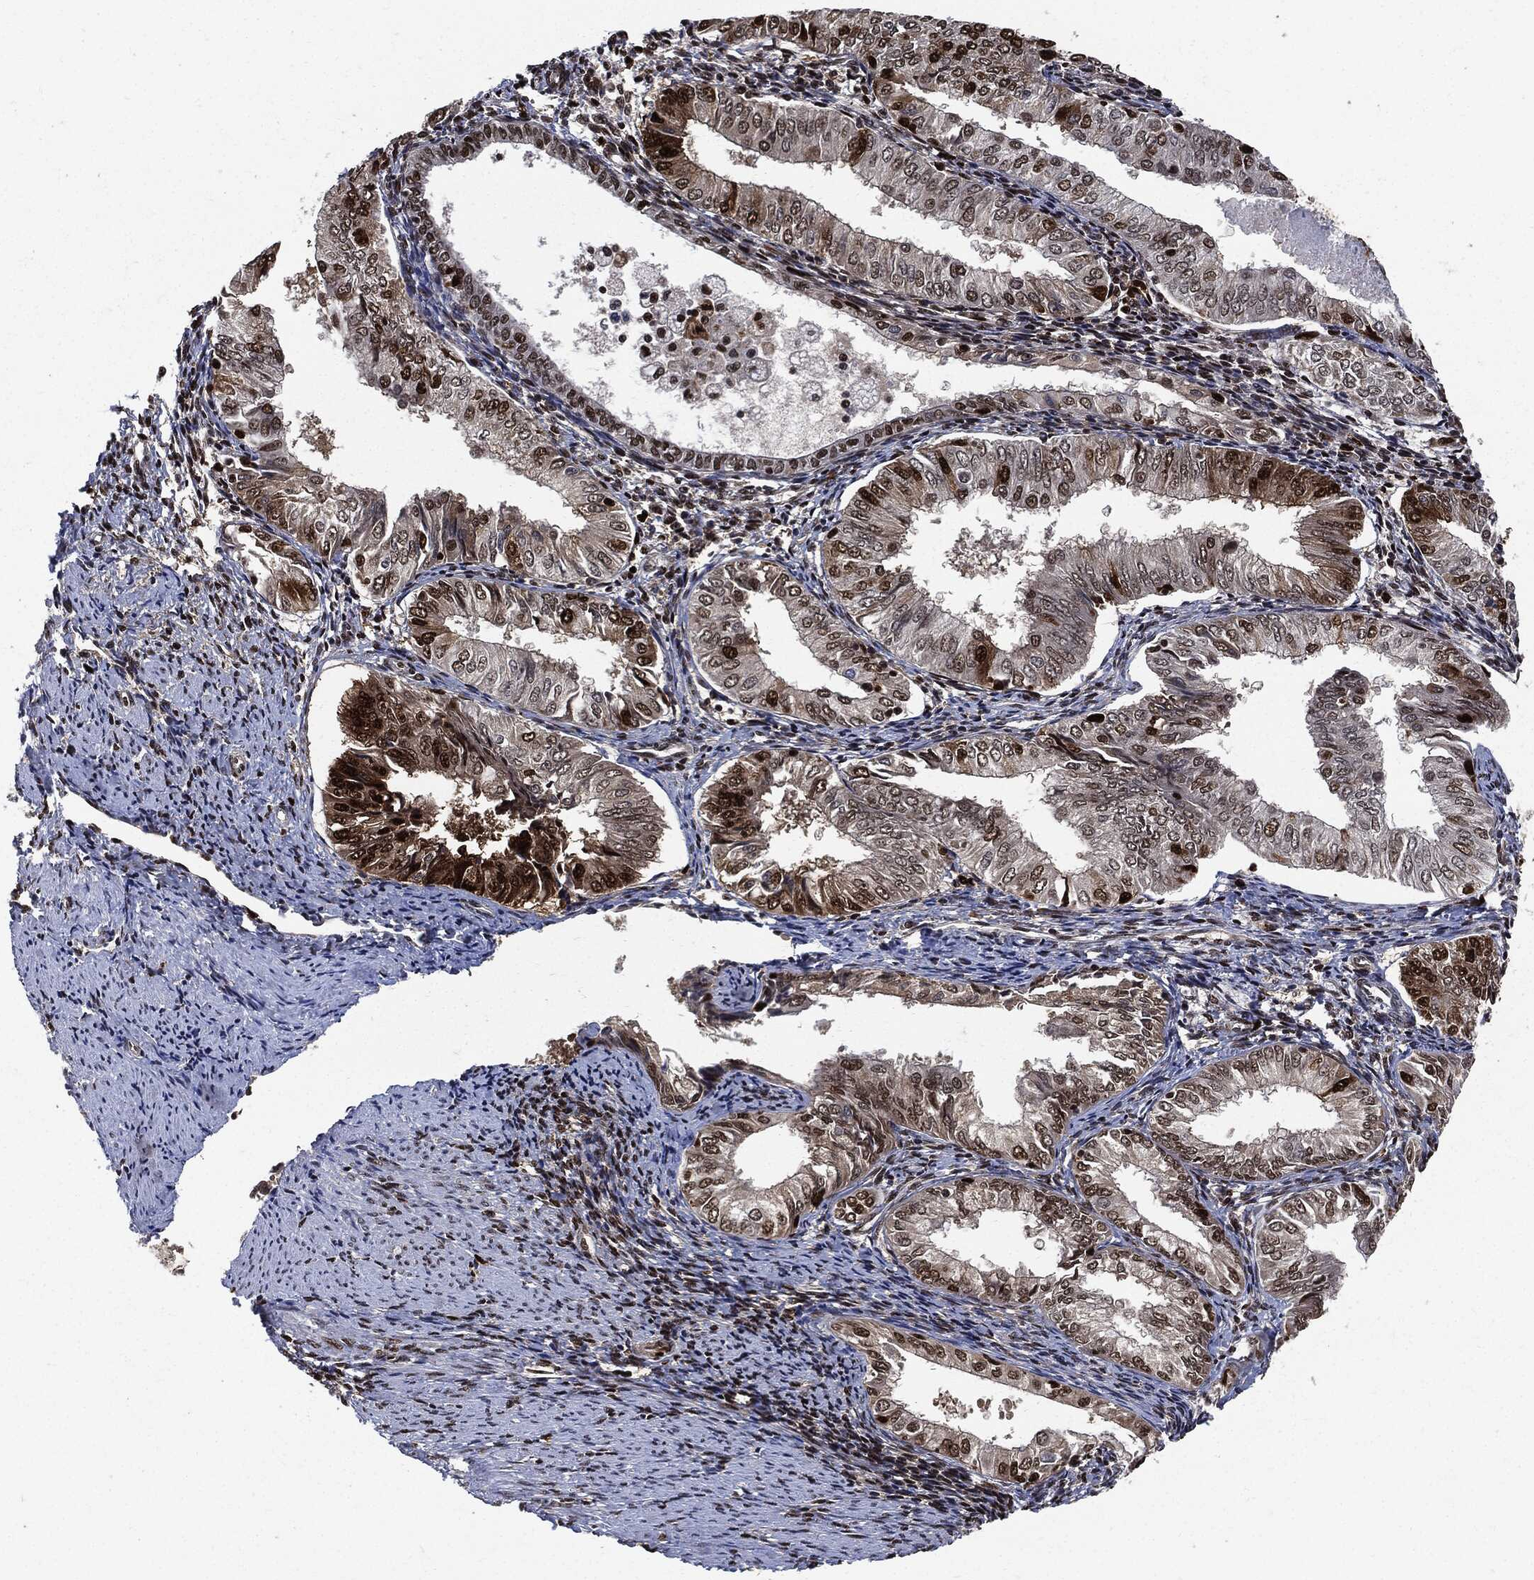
{"staining": {"intensity": "strong", "quantity": "<25%", "location": "nuclear"}, "tissue": "endometrial cancer", "cell_type": "Tumor cells", "image_type": "cancer", "snomed": [{"axis": "morphology", "description": "Adenocarcinoma, NOS"}, {"axis": "topography", "description": "Endometrium"}], "caption": "Strong nuclear staining for a protein is identified in approximately <25% of tumor cells of endometrial cancer (adenocarcinoma) using immunohistochemistry.", "gene": "PCNA", "patient": {"sex": "female", "age": 53}}